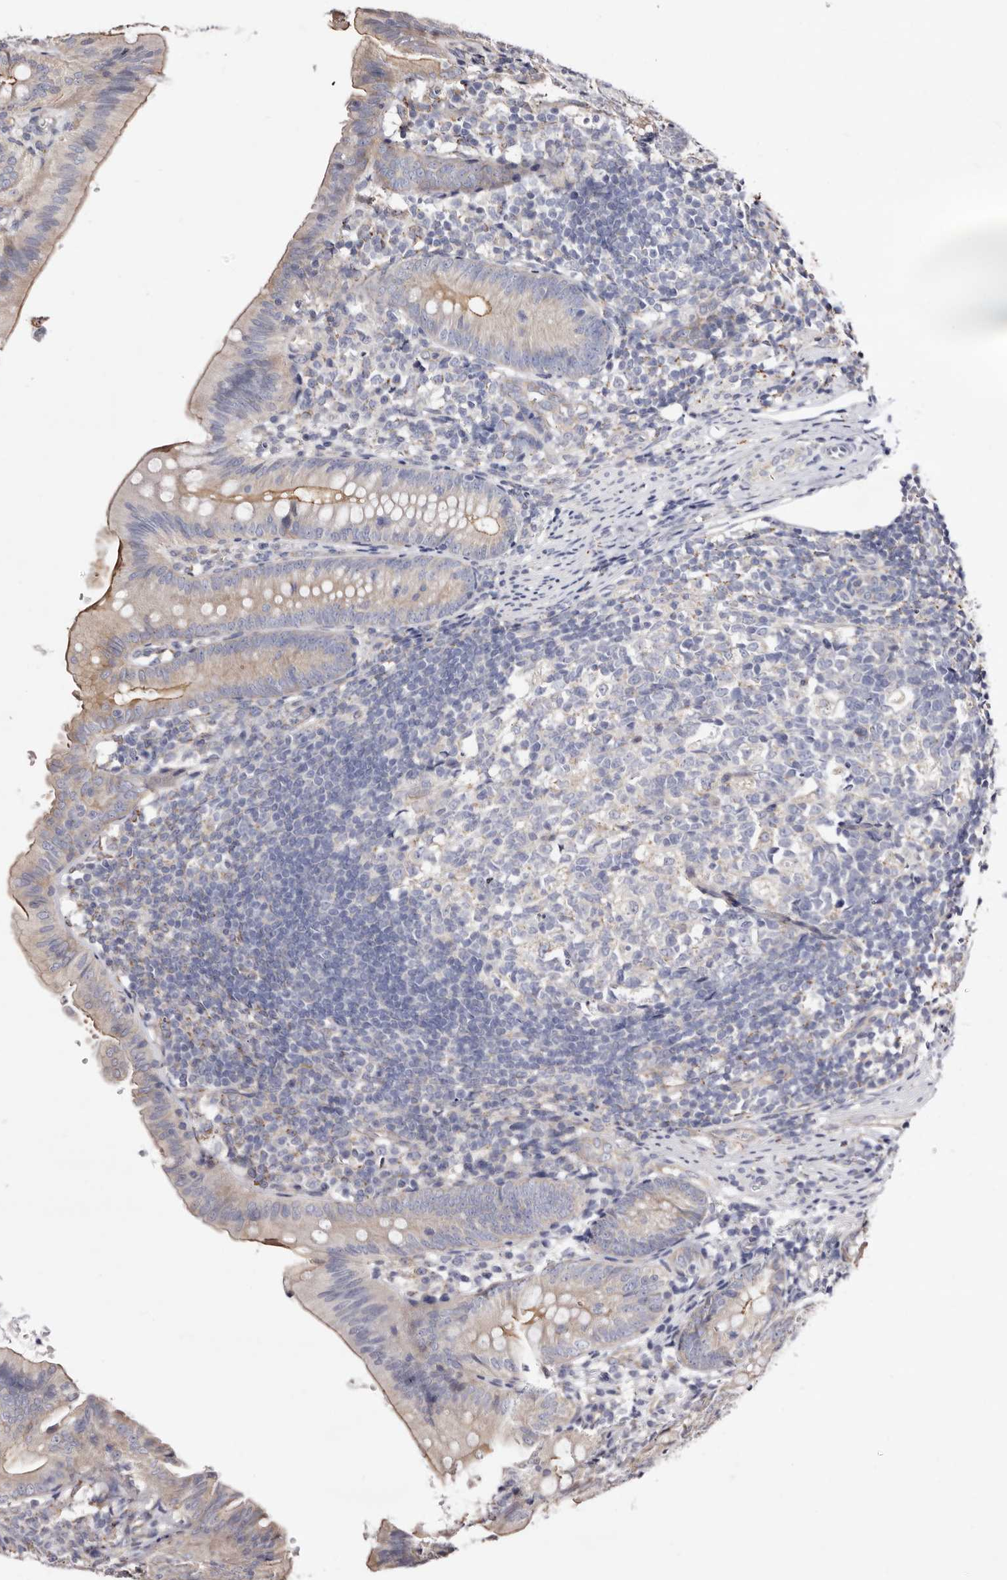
{"staining": {"intensity": "moderate", "quantity": "25%-75%", "location": "cytoplasmic/membranous"}, "tissue": "appendix", "cell_type": "Glandular cells", "image_type": "normal", "snomed": [{"axis": "morphology", "description": "Normal tissue, NOS"}, {"axis": "topography", "description": "Appendix"}], "caption": "A micrograph showing moderate cytoplasmic/membranous staining in about 25%-75% of glandular cells in normal appendix, as visualized by brown immunohistochemical staining.", "gene": "LUZP1", "patient": {"sex": "male", "age": 1}}